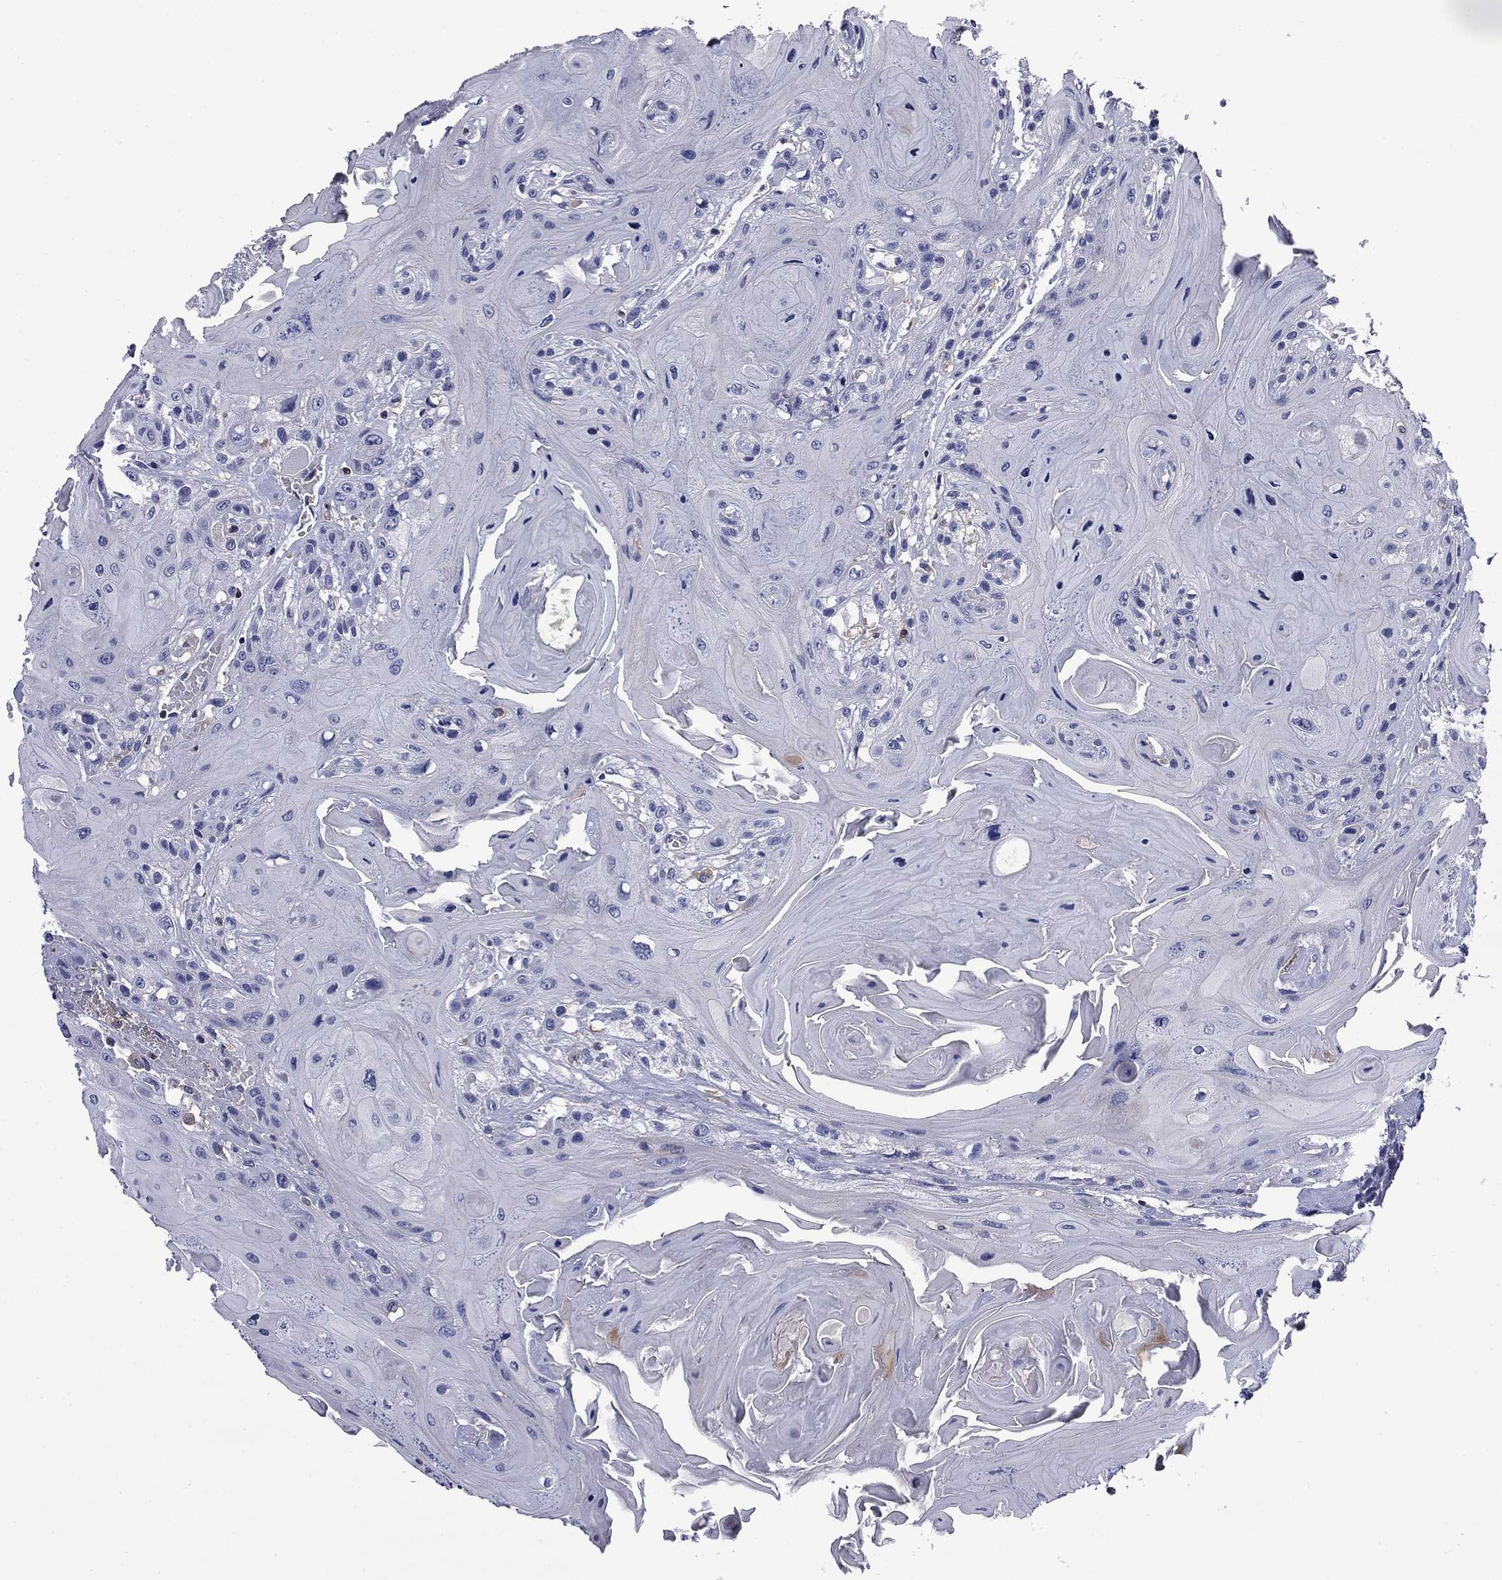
{"staining": {"intensity": "negative", "quantity": "none", "location": "none"}, "tissue": "head and neck cancer", "cell_type": "Tumor cells", "image_type": "cancer", "snomed": [{"axis": "morphology", "description": "Squamous cell carcinoma, NOS"}, {"axis": "topography", "description": "Head-Neck"}], "caption": "Squamous cell carcinoma (head and neck) was stained to show a protein in brown. There is no significant positivity in tumor cells.", "gene": "ARHGAP45", "patient": {"sex": "female", "age": 59}}